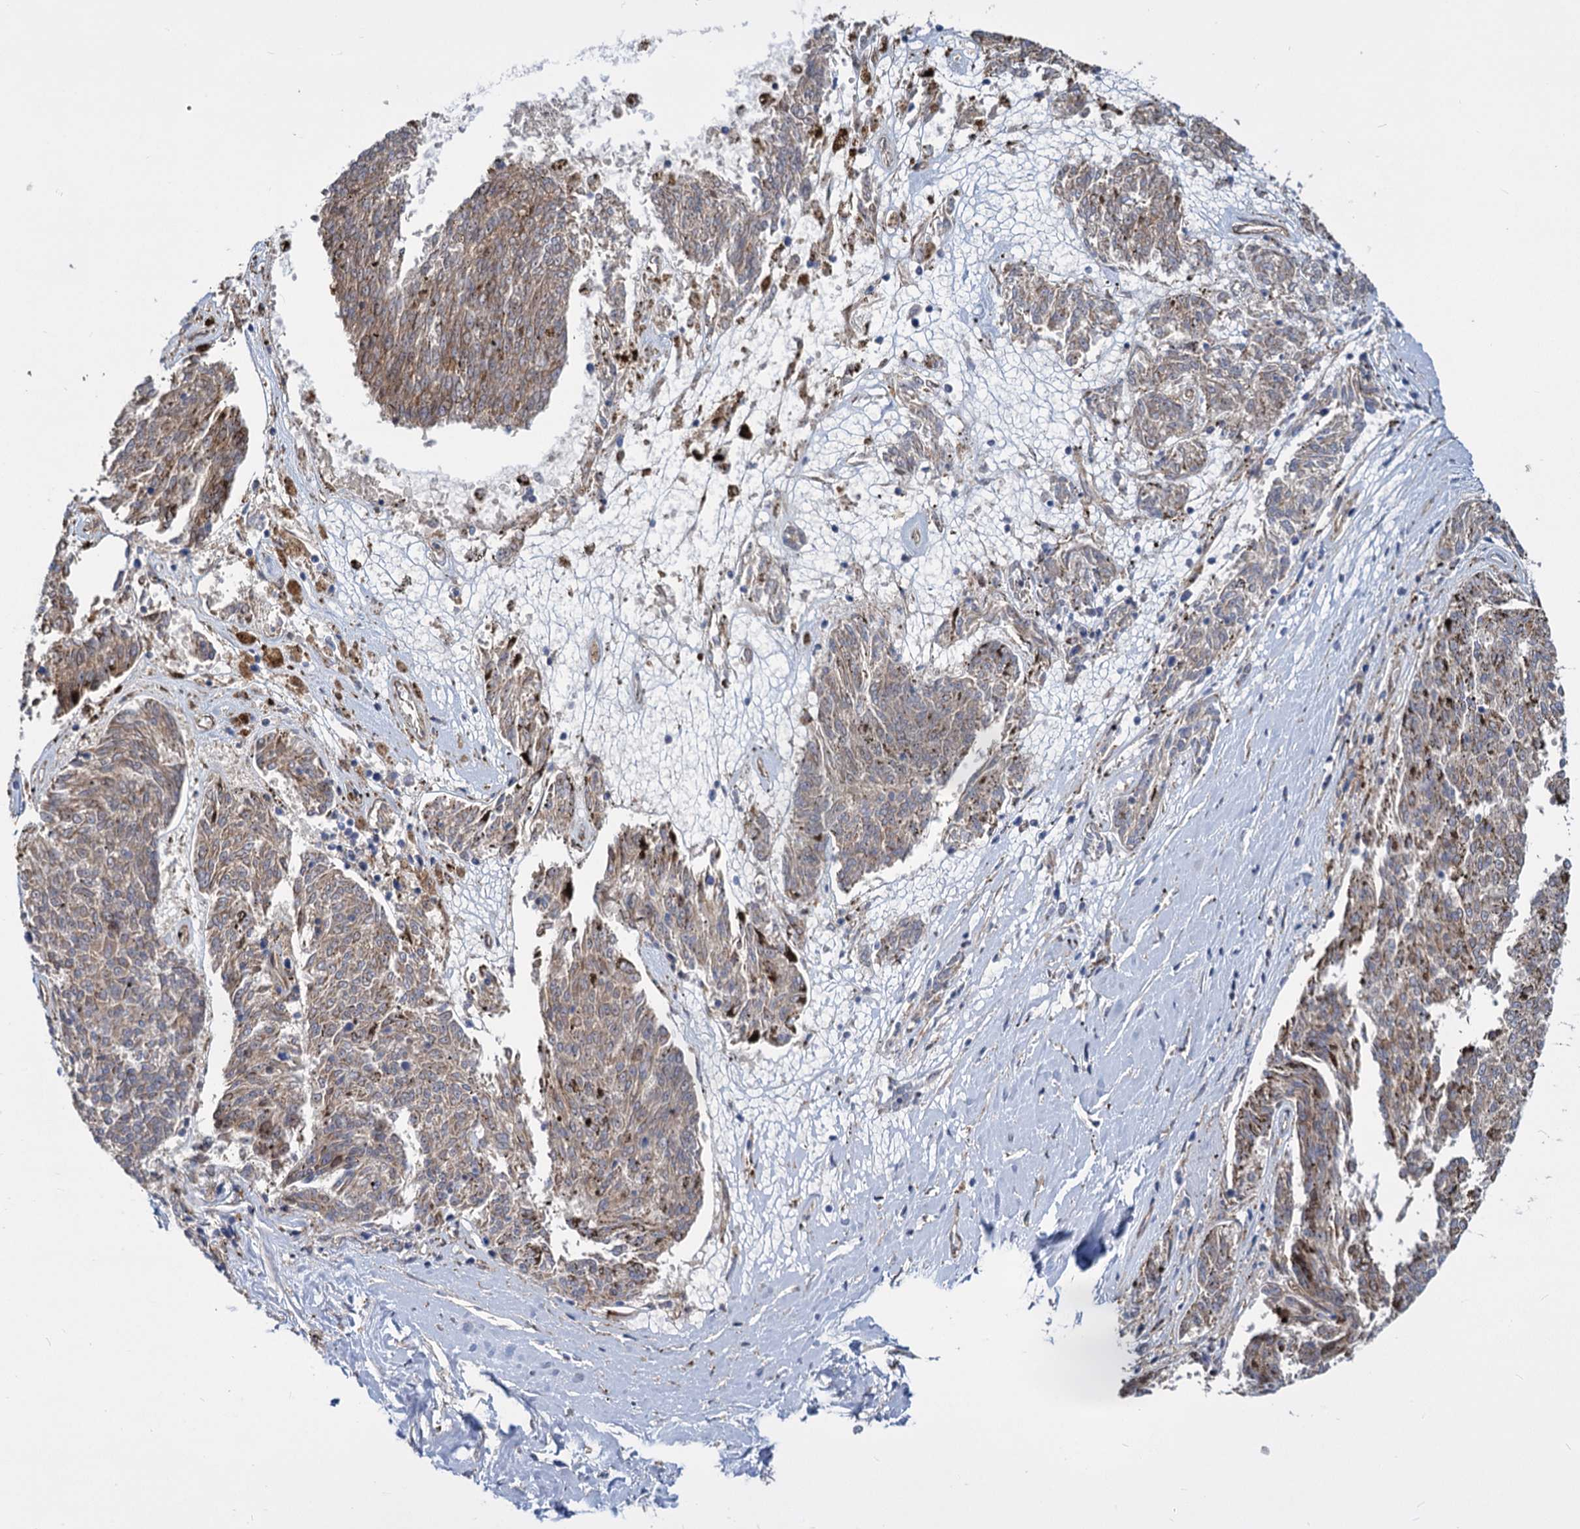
{"staining": {"intensity": "weak", "quantity": "25%-75%", "location": "cytoplasmic/membranous"}, "tissue": "melanoma", "cell_type": "Tumor cells", "image_type": "cancer", "snomed": [{"axis": "morphology", "description": "Malignant melanoma, NOS"}, {"axis": "topography", "description": "Skin"}], "caption": "Malignant melanoma stained with a protein marker demonstrates weak staining in tumor cells.", "gene": "TRIM77", "patient": {"sex": "female", "age": 72}}